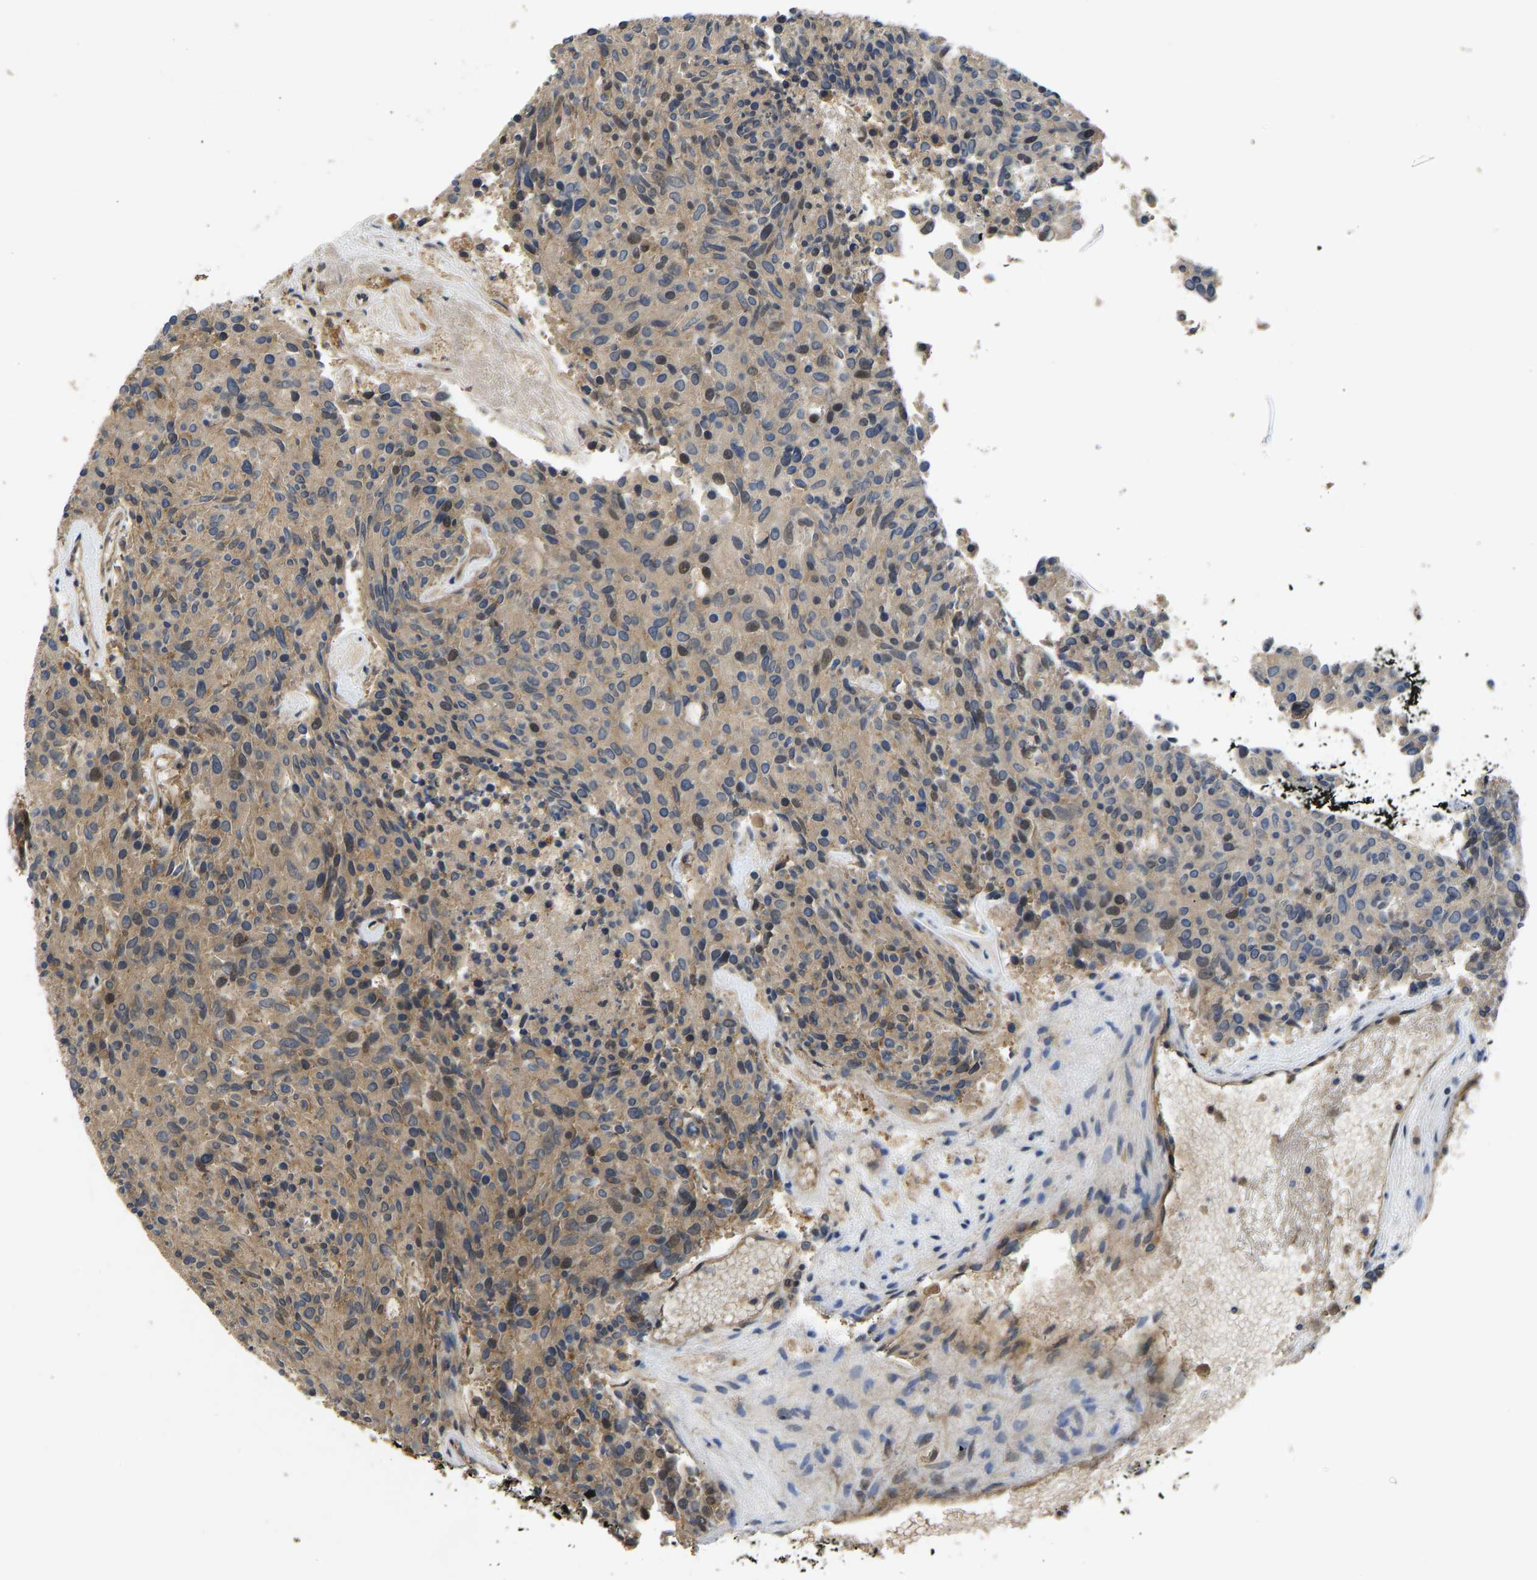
{"staining": {"intensity": "moderate", "quantity": ">75%", "location": "cytoplasmic/membranous,nuclear"}, "tissue": "carcinoid", "cell_type": "Tumor cells", "image_type": "cancer", "snomed": [{"axis": "morphology", "description": "Carcinoid, malignant, NOS"}, {"axis": "topography", "description": "Pancreas"}], "caption": "Moderate cytoplasmic/membranous and nuclear positivity is seen in approximately >75% of tumor cells in carcinoid.", "gene": "VCPKMT", "patient": {"sex": "female", "age": 54}}